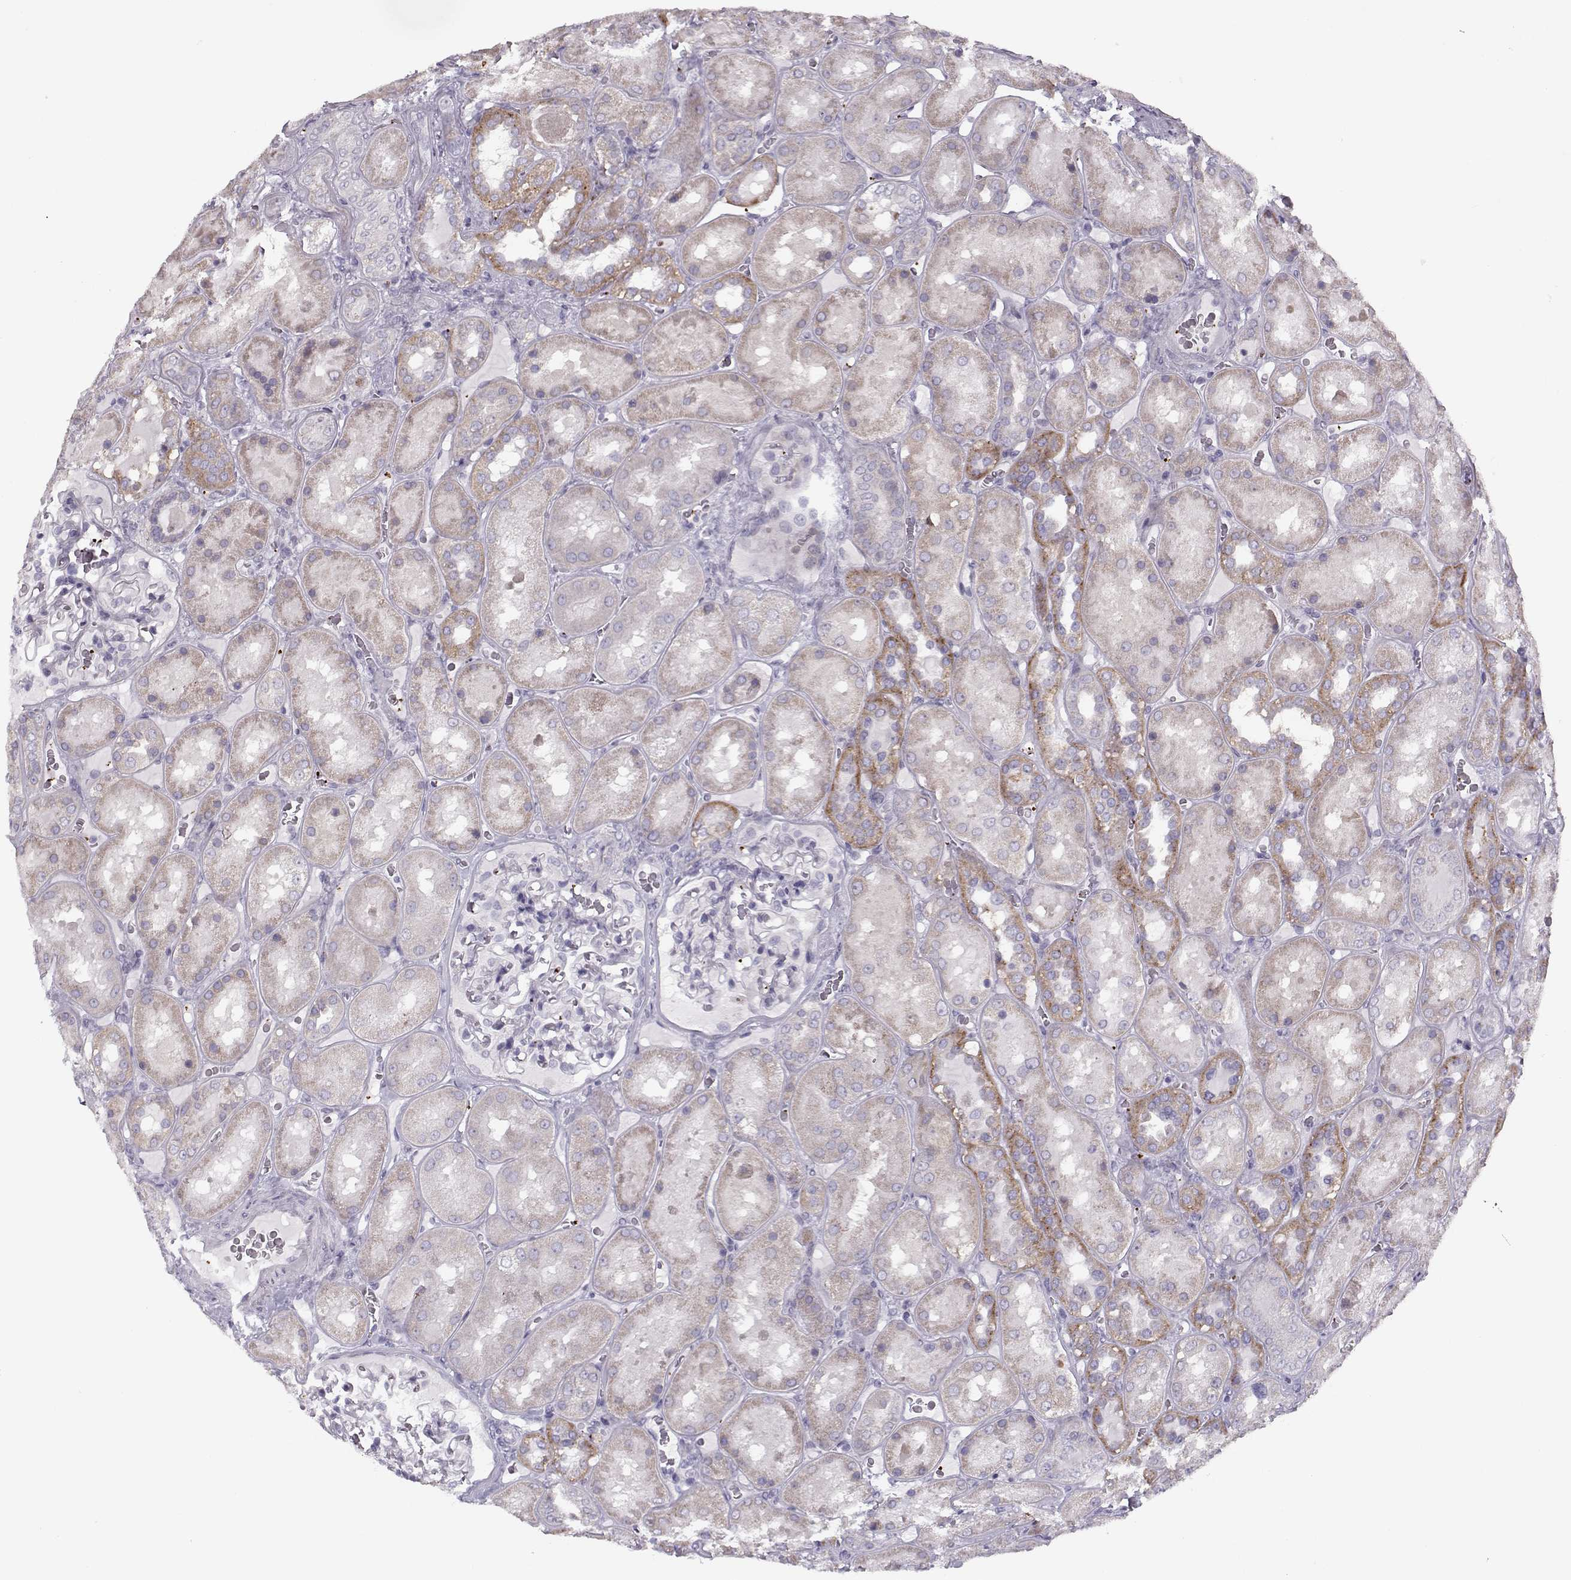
{"staining": {"intensity": "negative", "quantity": "none", "location": "none"}, "tissue": "kidney", "cell_type": "Cells in glomeruli", "image_type": "normal", "snomed": [{"axis": "morphology", "description": "Normal tissue, NOS"}, {"axis": "topography", "description": "Kidney"}], "caption": "Immunohistochemistry (IHC) image of benign human kidney stained for a protein (brown), which exhibits no staining in cells in glomeruli.", "gene": "KLF17", "patient": {"sex": "male", "age": 73}}